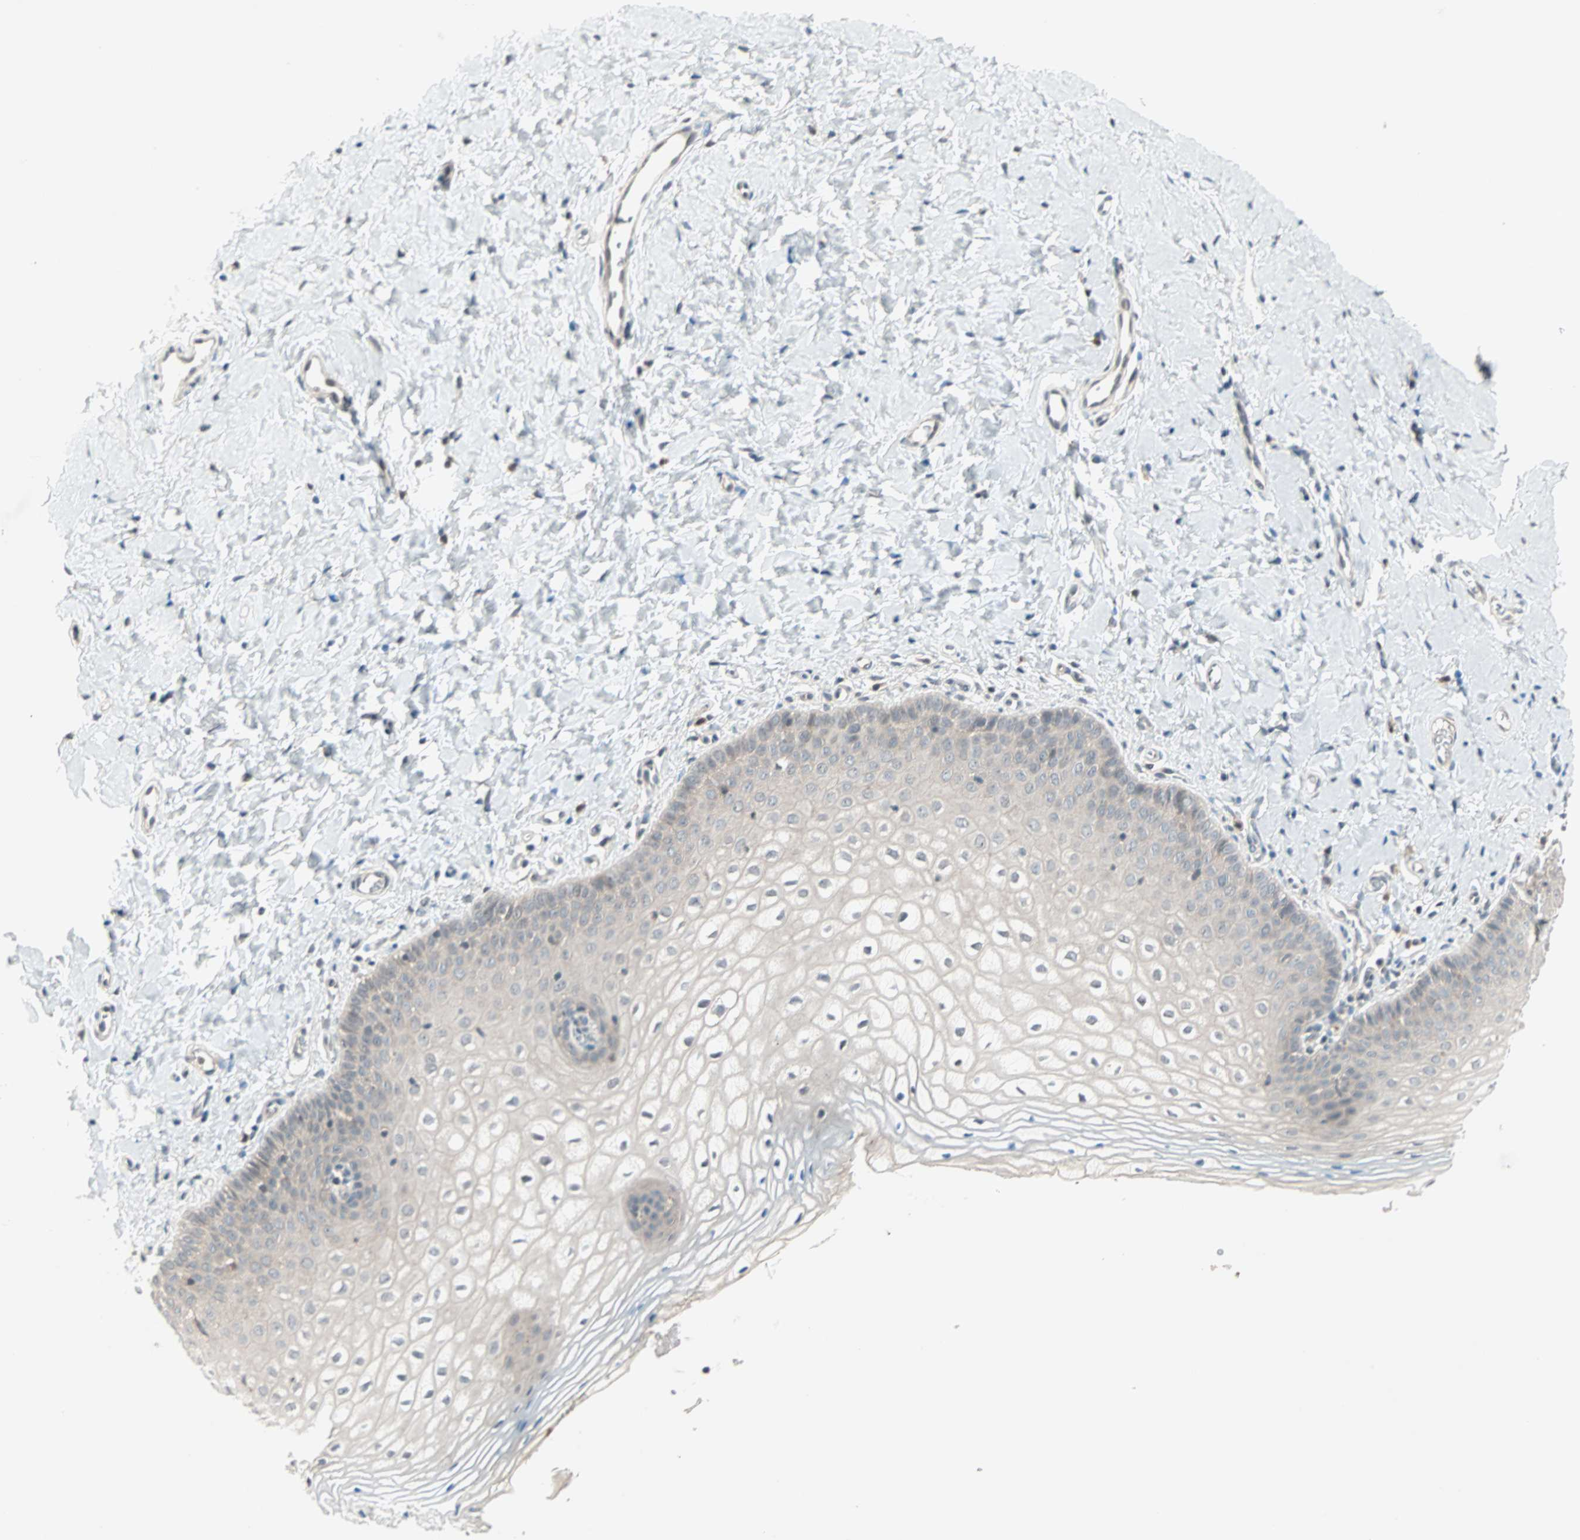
{"staining": {"intensity": "weak", "quantity": "<25%", "location": "cytoplasmic/membranous"}, "tissue": "vagina", "cell_type": "Squamous epithelial cells", "image_type": "normal", "snomed": [{"axis": "morphology", "description": "Normal tissue, NOS"}, {"axis": "topography", "description": "Vagina"}], "caption": "High magnification brightfield microscopy of unremarkable vagina stained with DAB (3,3'-diaminobenzidine) (brown) and counterstained with hematoxylin (blue): squamous epithelial cells show no significant expression. The staining is performed using DAB (3,3'-diaminobenzidine) brown chromogen with nuclei counter-stained in using hematoxylin.", "gene": "PGBD1", "patient": {"sex": "female", "age": 55}}